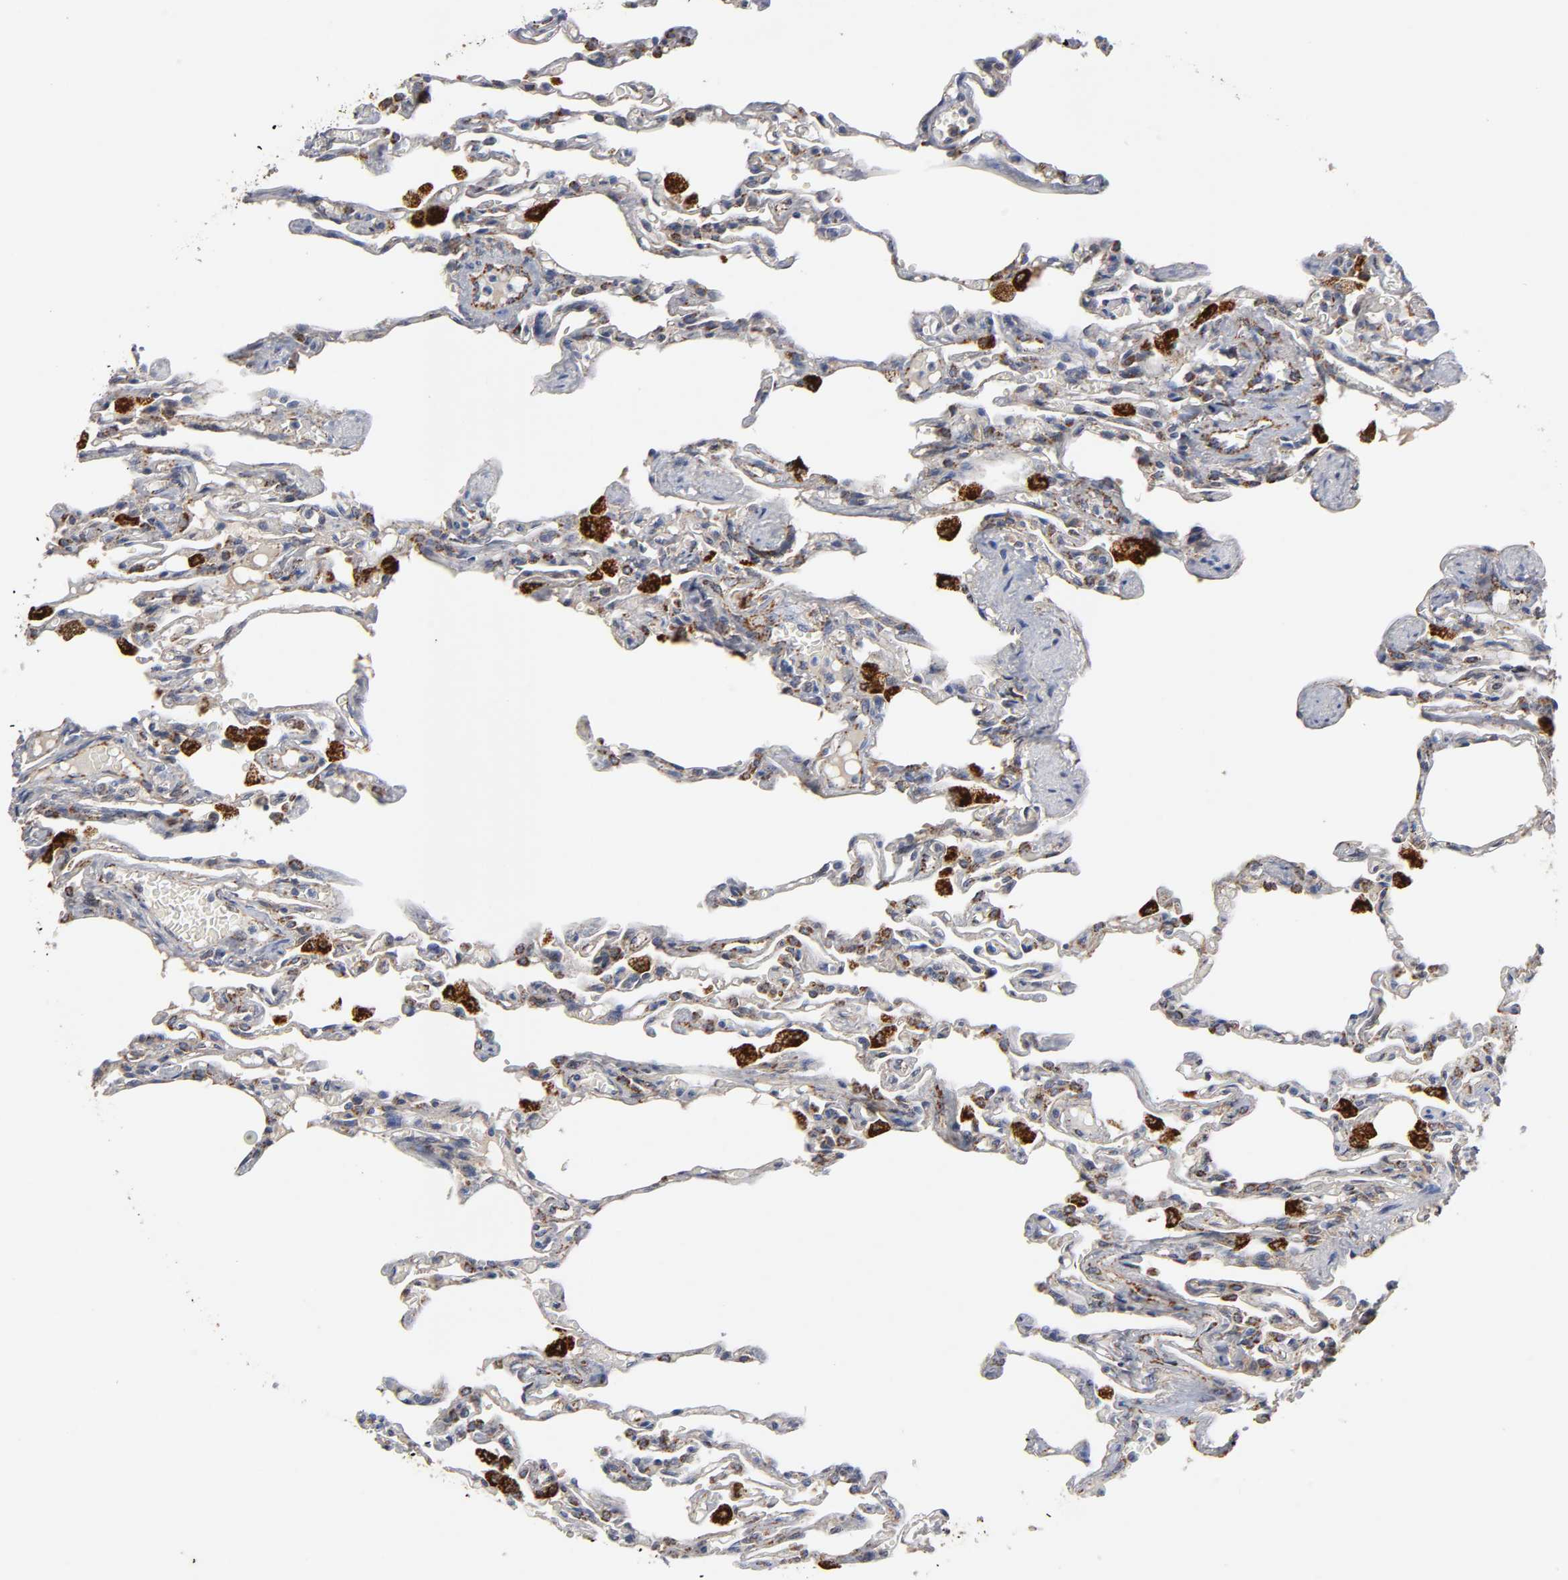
{"staining": {"intensity": "moderate", "quantity": ">75%", "location": "cytoplasmic/membranous"}, "tissue": "lung", "cell_type": "Alveolar cells", "image_type": "normal", "snomed": [{"axis": "morphology", "description": "Normal tissue, NOS"}, {"axis": "topography", "description": "Lung"}], "caption": "Alveolar cells display moderate cytoplasmic/membranous expression in approximately >75% of cells in benign lung.", "gene": "ISG15", "patient": {"sex": "male", "age": 21}}